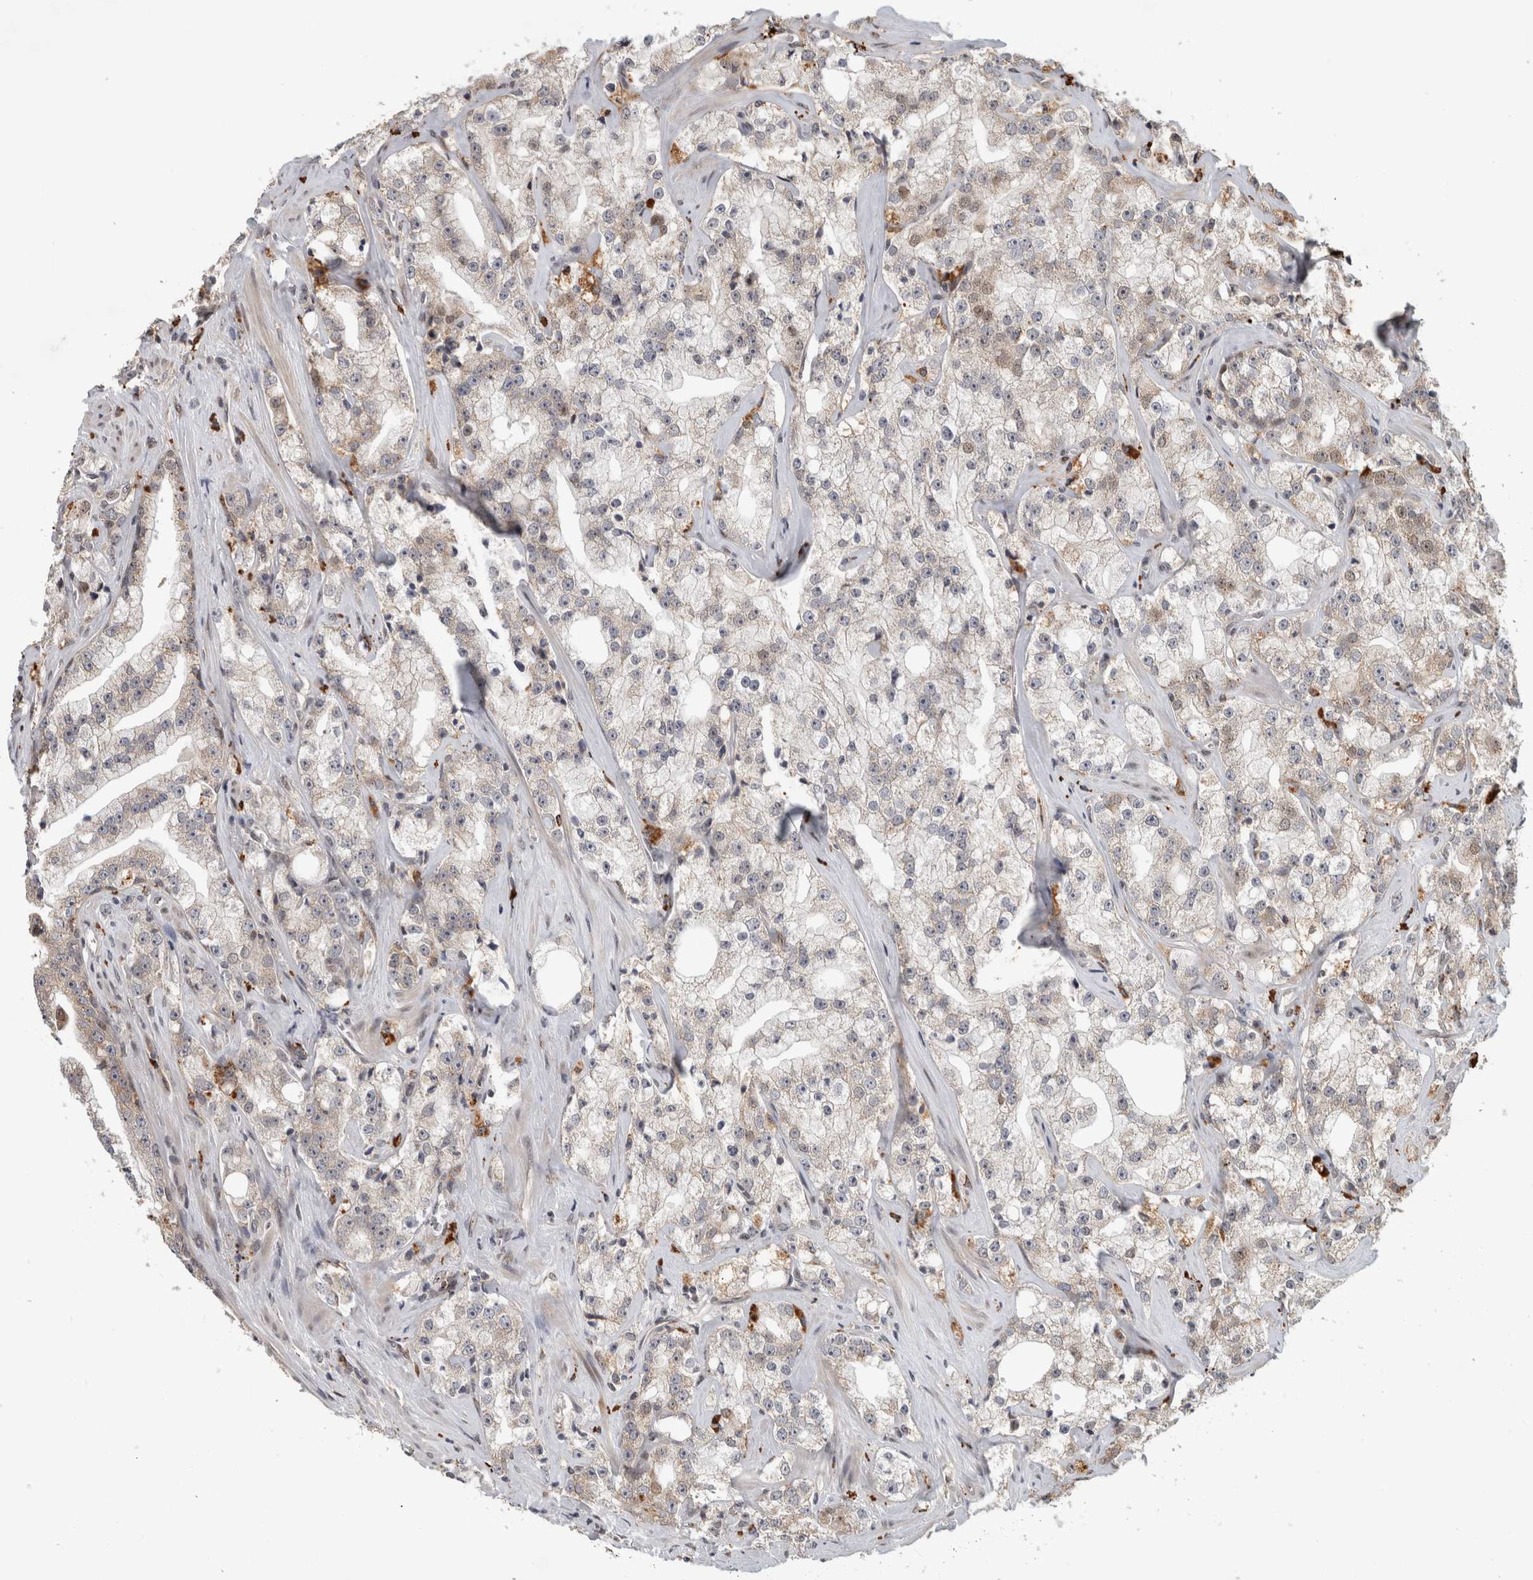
{"staining": {"intensity": "weak", "quantity": "<25%", "location": "cytoplasmic/membranous"}, "tissue": "prostate cancer", "cell_type": "Tumor cells", "image_type": "cancer", "snomed": [{"axis": "morphology", "description": "Adenocarcinoma, High grade"}, {"axis": "topography", "description": "Prostate"}], "caption": "A photomicrograph of human high-grade adenocarcinoma (prostate) is negative for staining in tumor cells.", "gene": "NAB2", "patient": {"sex": "male", "age": 64}}